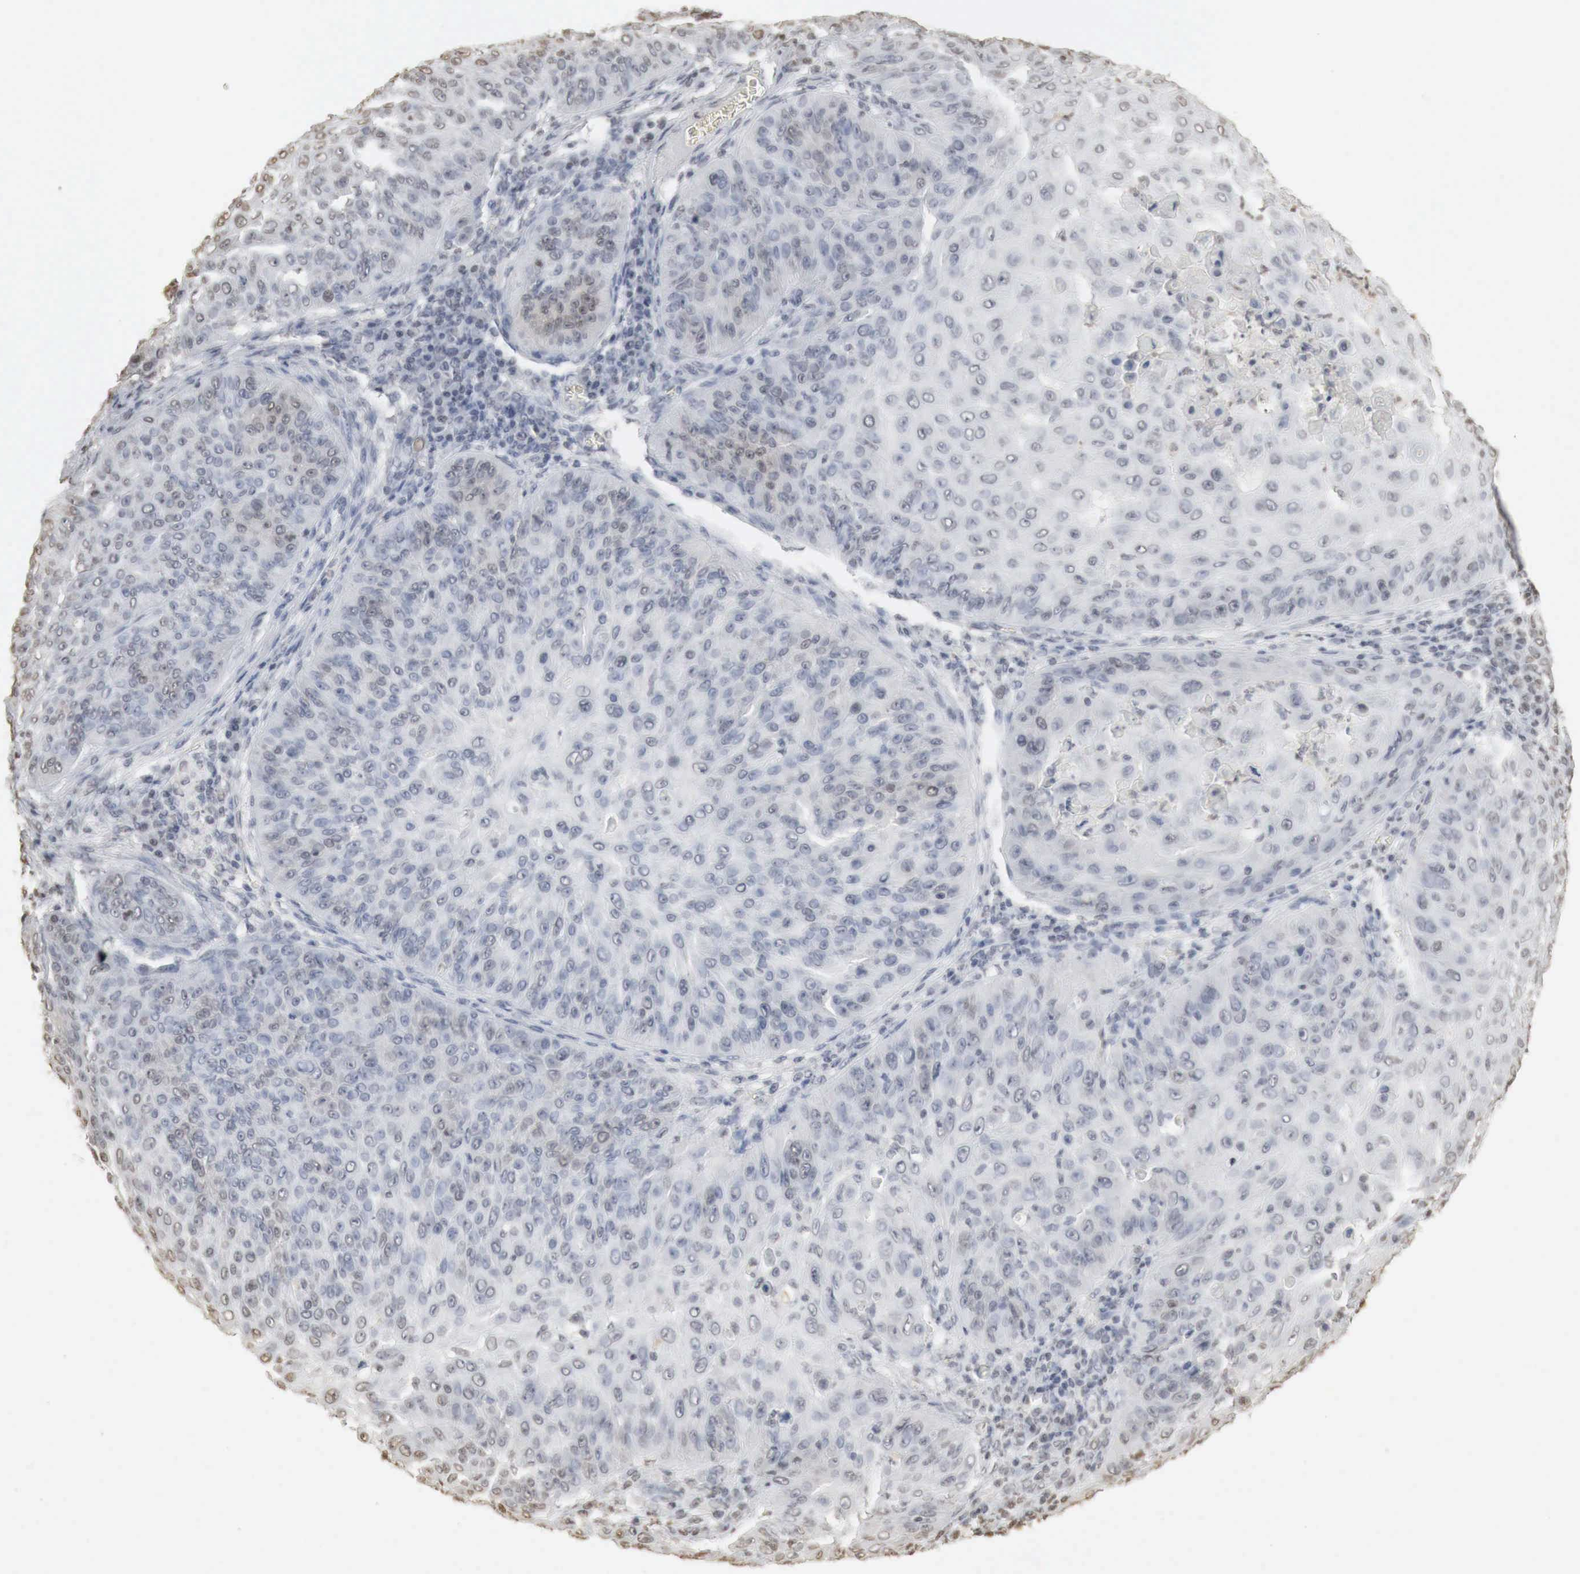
{"staining": {"intensity": "weak", "quantity": "<25%", "location": "nuclear"}, "tissue": "skin cancer", "cell_type": "Tumor cells", "image_type": "cancer", "snomed": [{"axis": "morphology", "description": "Squamous cell carcinoma, NOS"}, {"axis": "topography", "description": "Skin"}], "caption": "A micrograph of skin cancer stained for a protein displays no brown staining in tumor cells.", "gene": "ERBB4", "patient": {"sex": "male", "age": 82}}